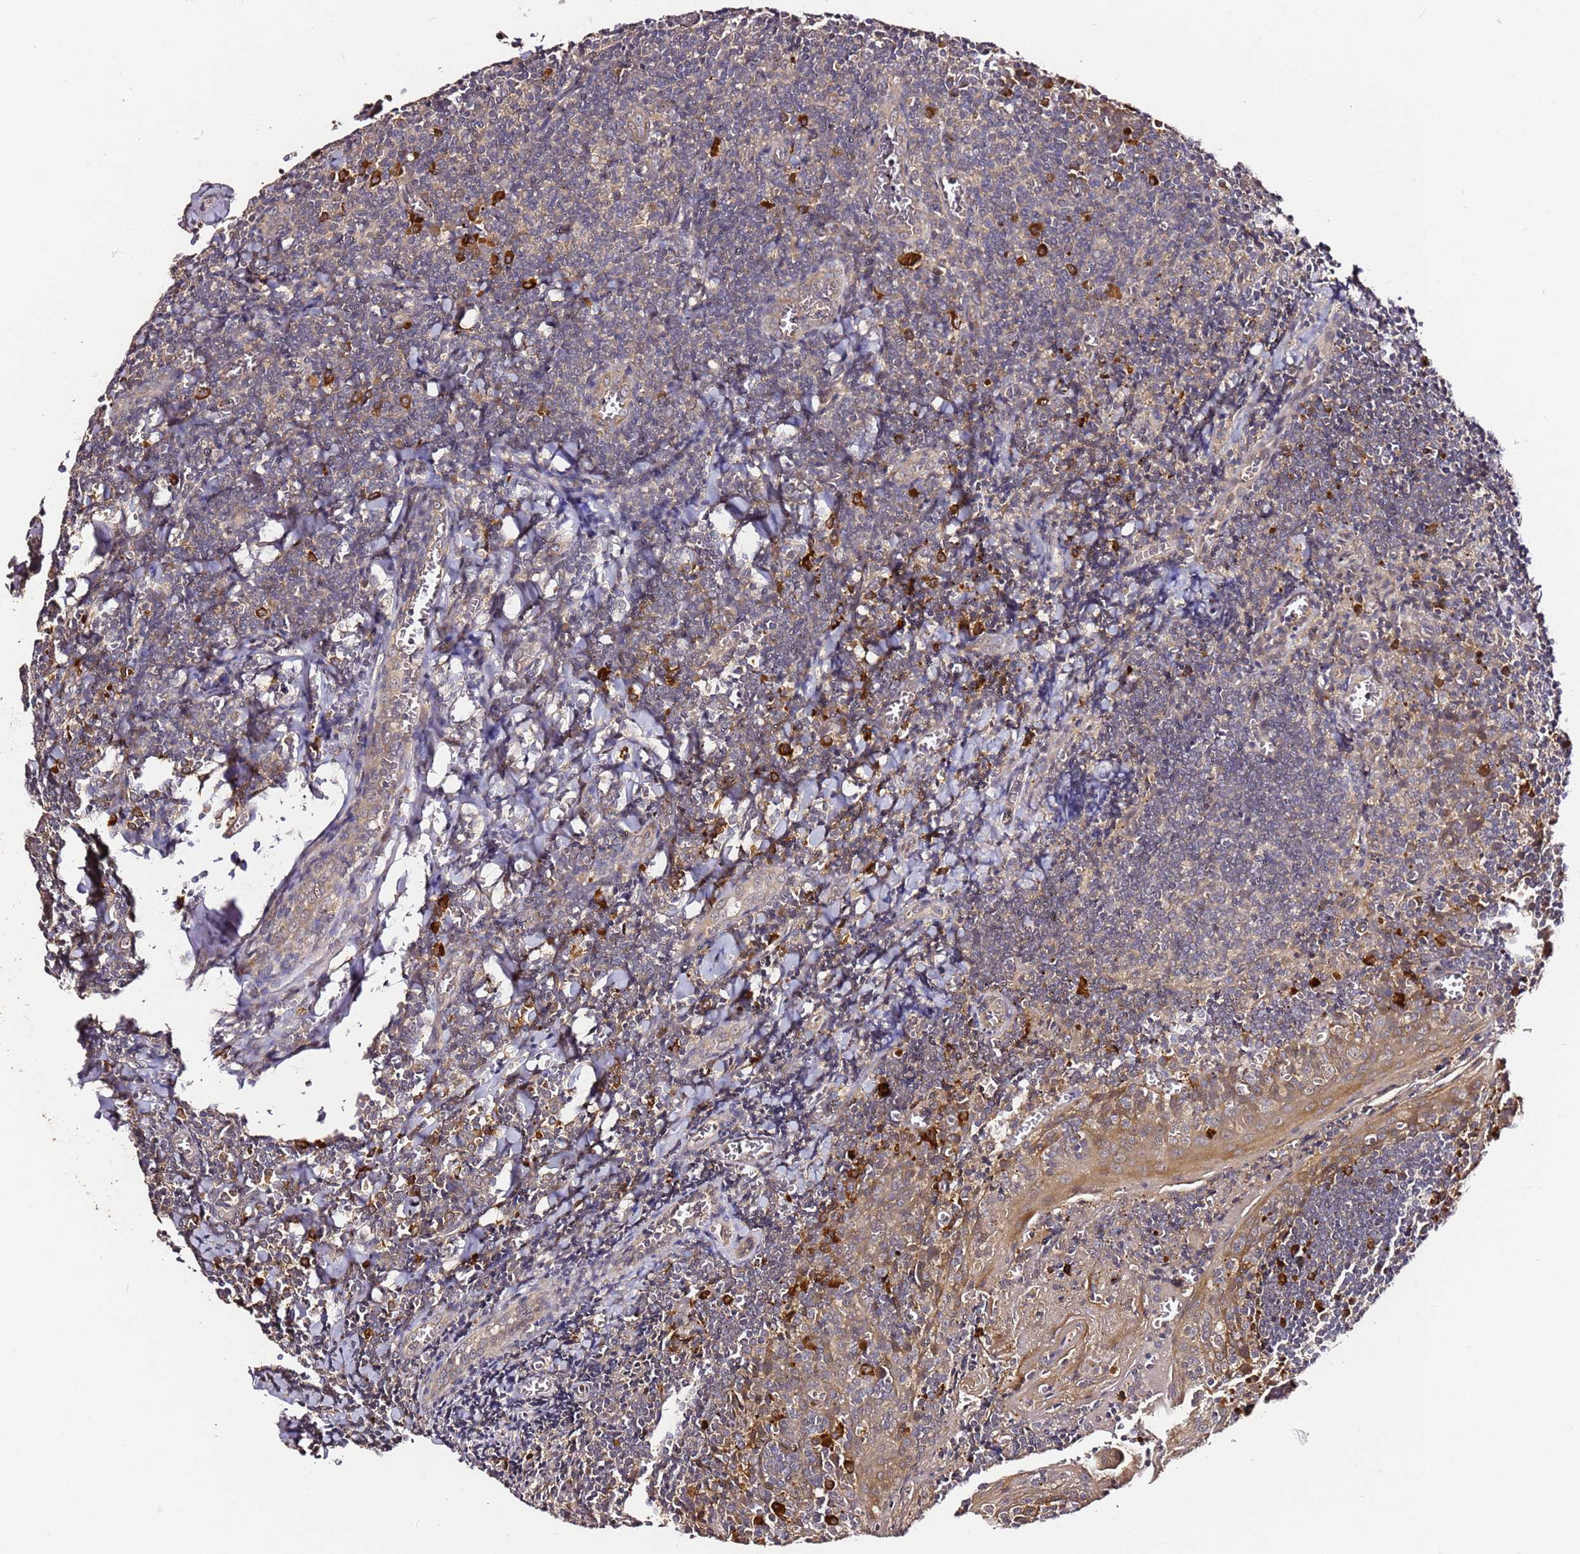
{"staining": {"intensity": "negative", "quantity": "none", "location": "none"}, "tissue": "tonsil", "cell_type": "Germinal center cells", "image_type": "normal", "snomed": [{"axis": "morphology", "description": "Normal tissue, NOS"}, {"axis": "topography", "description": "Tonsil"}], "caption": "IHC histopathology image of unremarkable human tonsil stained for a protein (brown), which exhibits no staining in germinal center cells. Brightfield microscopy of immunohistochemistry (IHC) stained with DAB (3,3'-diaminobenzidine) (brown) and hematoxylin (blue), captured at high magnification.", "gene": "C6orf136", "patient": {"sex": "male", "age": 27}}